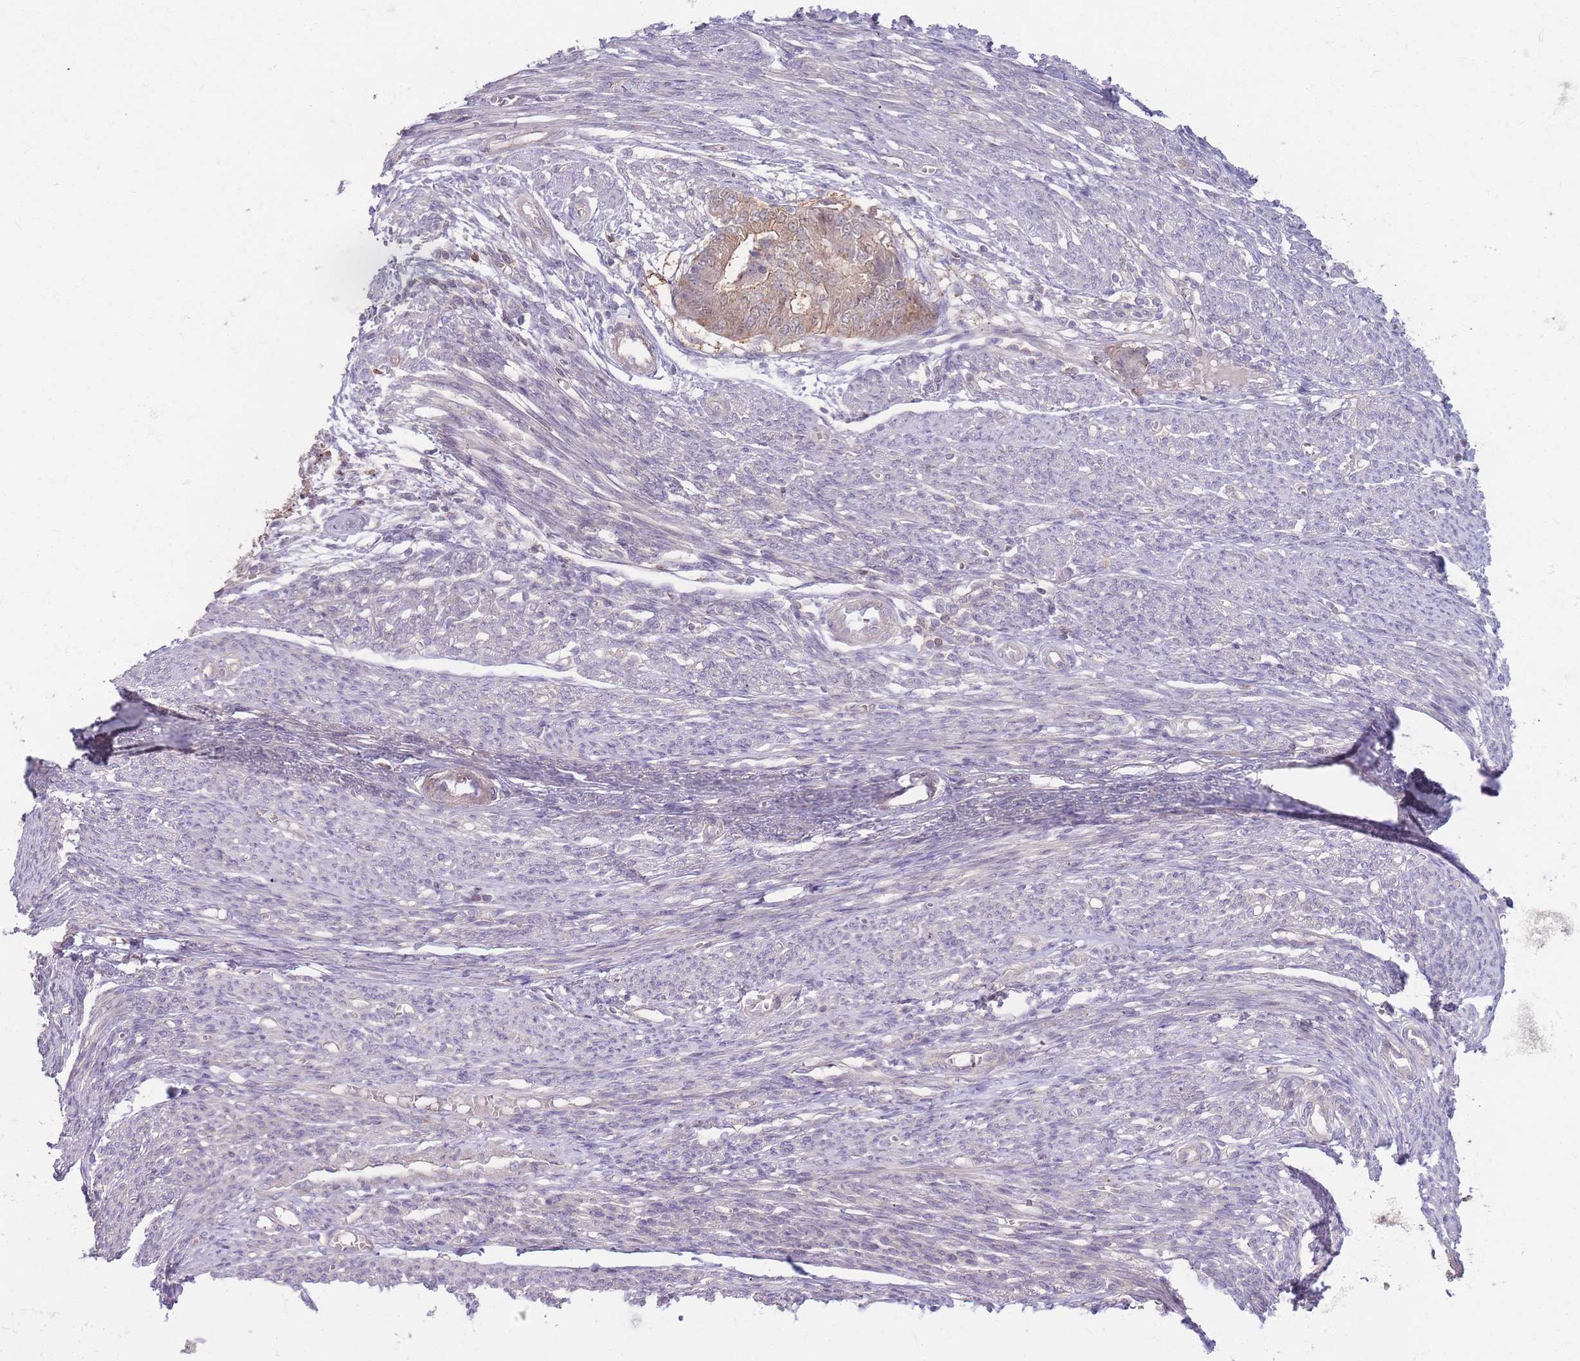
{"staining": {"intensity": "moderate", "quantity": ">75%", "location": "cytoplasmic/membranous"}, "tissue": "endometrial cancer", "cell_type": "Tumor cells", "image_type": "cancer", "snomed": [{"axis": "morphology", "description": "Adenocarcinoma, NOS"}, {"axis": "topography", "description": "Endometrium"}], "caption": "Immunohistochemistry histopathology image of human endometrial cancer (adenocarcinoma) stained for a protein (brown), which demonstrates medium levels of moderate cytoplasmic/membranous staining in approximately >75% of tumor cells.", "gene": "SPHKAP", "patient": {"sex": "female", "age": 62}}